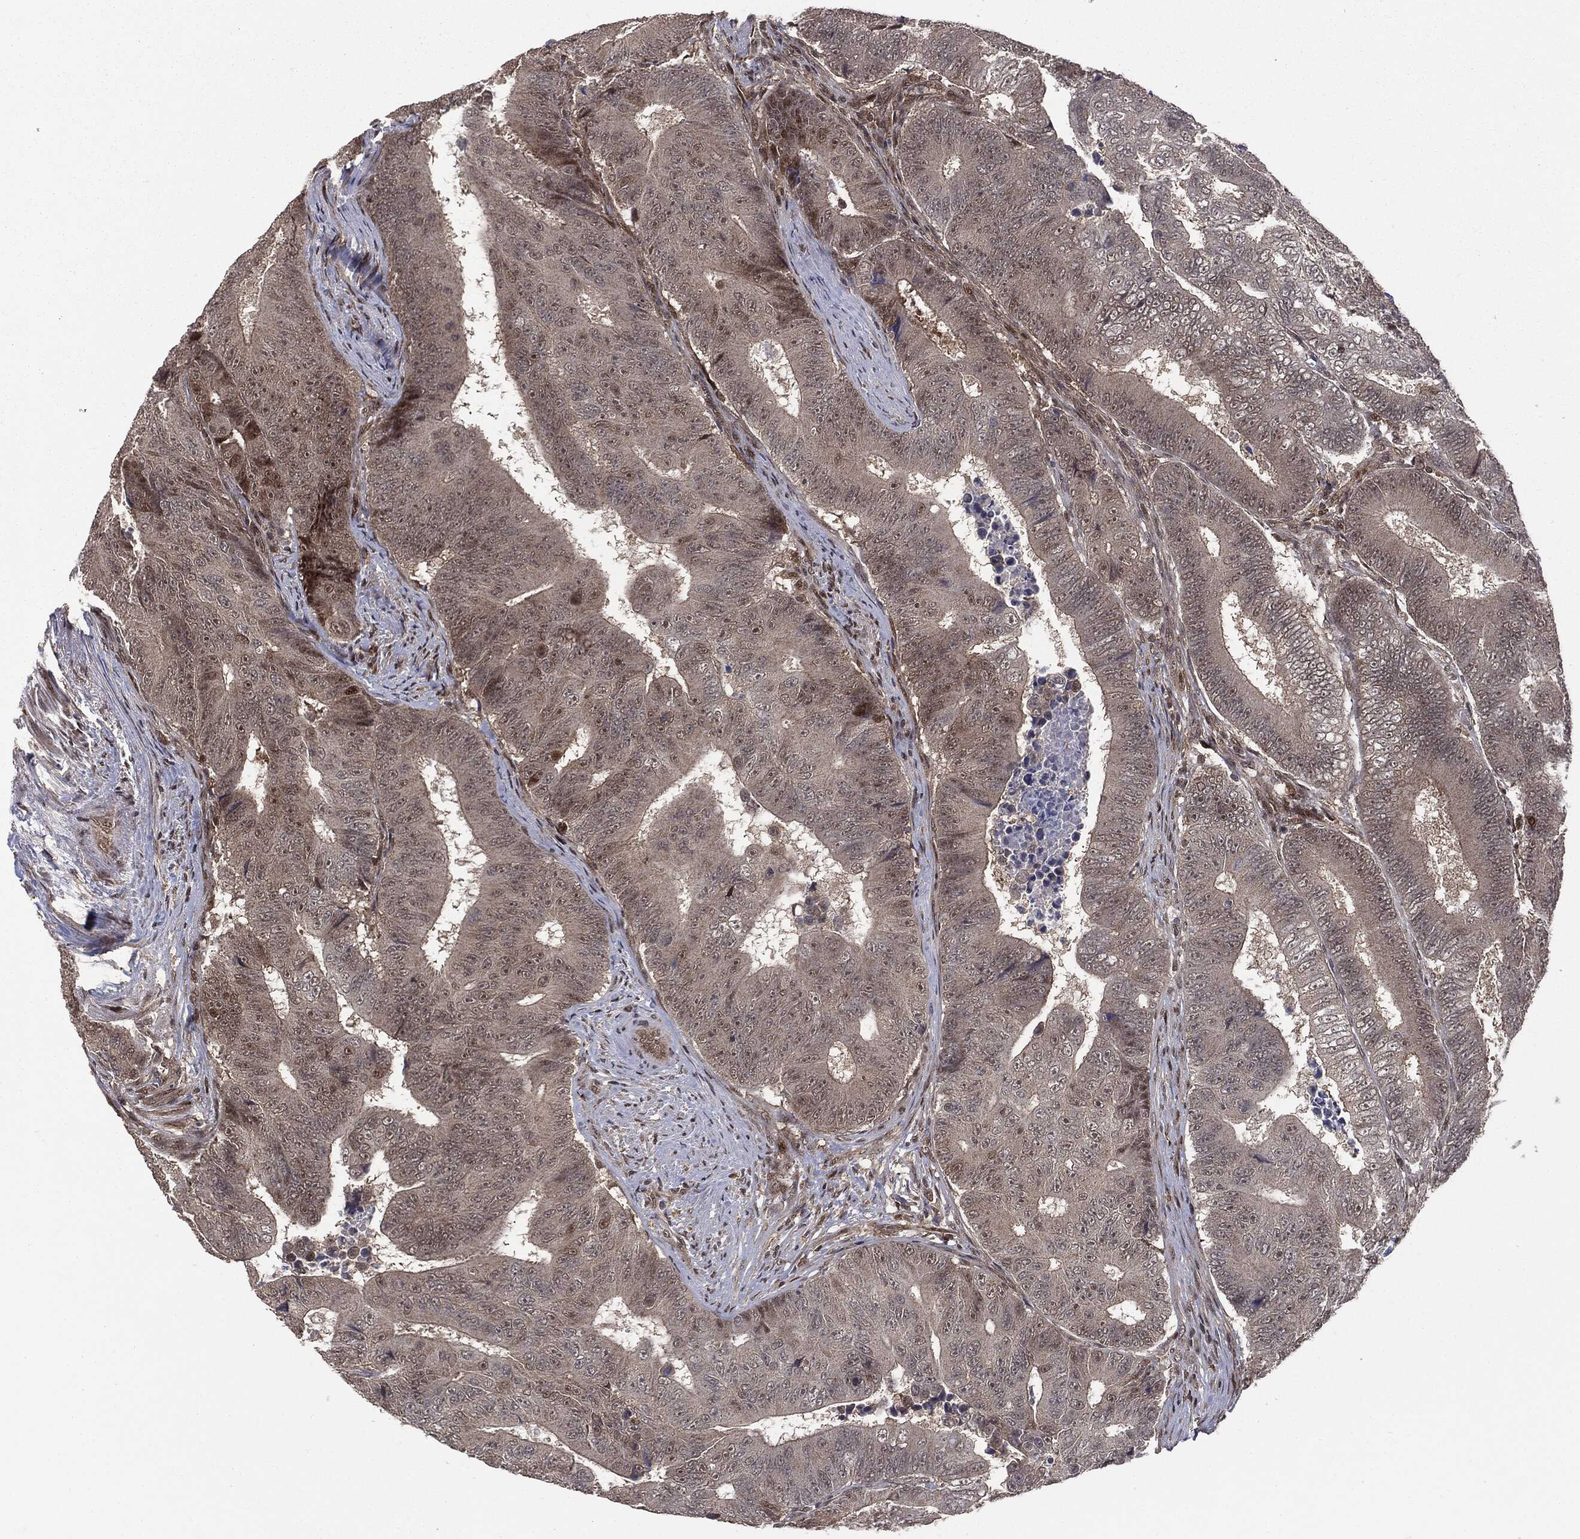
{"staining": {"intensity": "negative", "quantity": "none", "location": "none"}, "tissue": "colorectal cancer", "cell_type": "Tumor cells", "image_type": "cancer", "snomed": [{"axis": "morphology", "description": "Adenocarcinoma, NOS"}, {"axis": "topography", "description": "Colon"}], "caption": "Photomicrograph shows no significant protein staining in tumor cells of colorectal adenocarcinoma. (IHC, brightfield microscopy, high magnification).", "gene": "PTPA", "patient": {"sex": "female", "age": 48}}